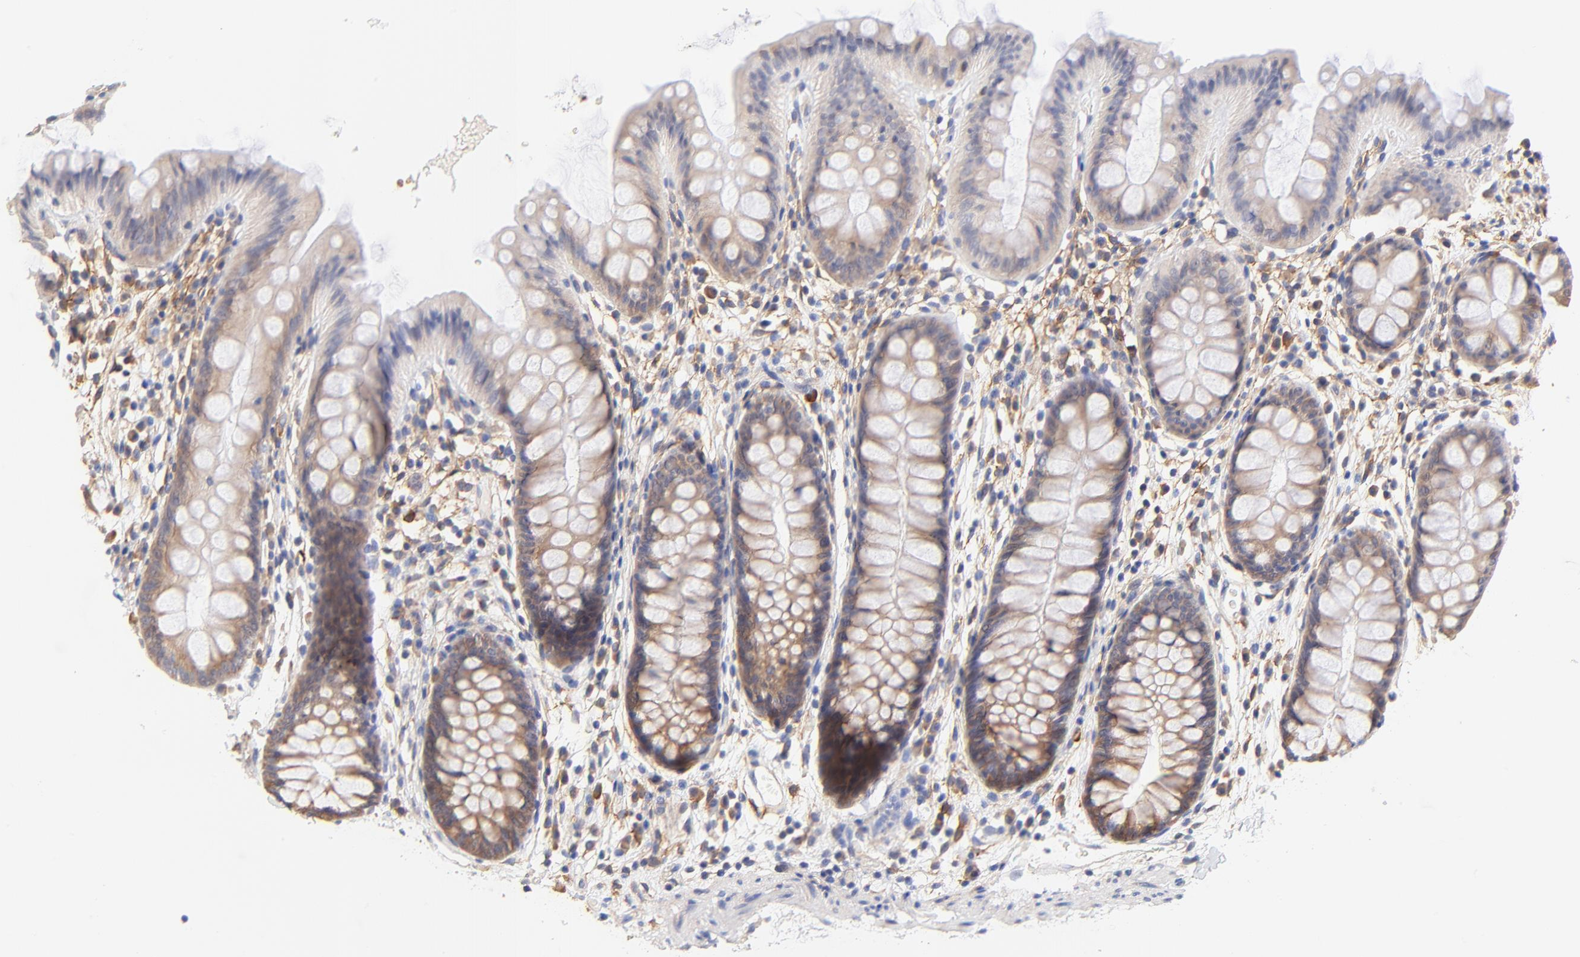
{"staining": {"intensity": "weak", "quantity": ">75%", "location": "cytoplasmic/membranous"}, "tissue": "colon", "cell_type": "Endothelial cells", "image_type": "normal", "snomed": [{"axis": "morphology", "description": "Normal tissue, NOS"}, {"axis": "topography", "description": "Smooth muscle"}, {"axis": "topography", "description": "Colon"}], "caption": "Protein staining shows weak cytoplasmic/membranous staining in about >75% of endothelial cells in unremarkable colon. (DAB (3,3'-diaminobenzidine) IHC, brown staining for protein, blue staining for nuclei).", "gene": "PTK7", "patient": {"sex": "male", "age": 67}}